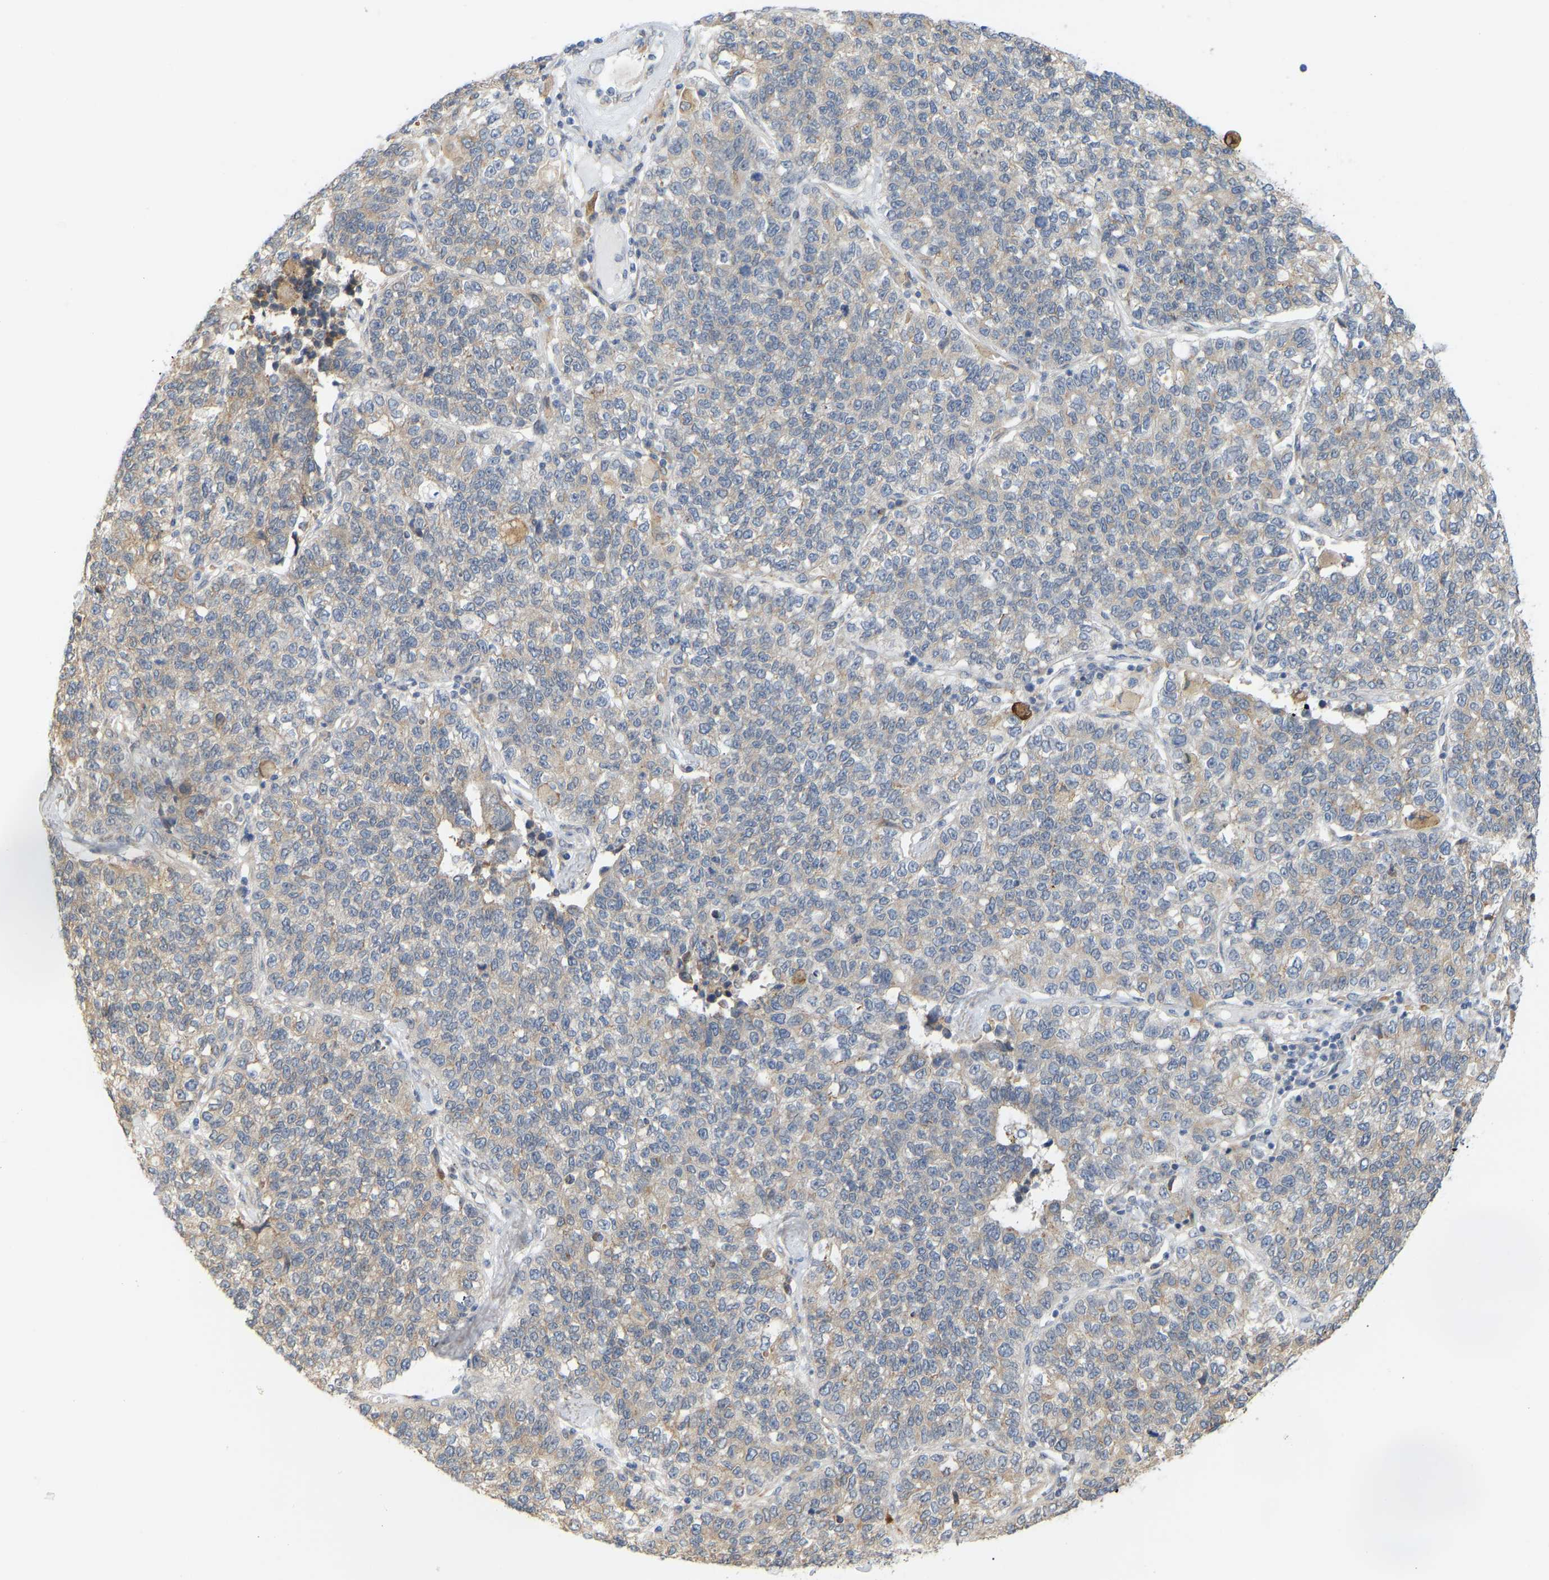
{"staining": {"intensity": "weak", "quantity": "<25%", "location": "cytoplasmic/membranous"}, "tissue": "lung cancer", "cell_type": "Tumor cells", "image_type": "cancer", "snomed": [{"axis": "morphology", "description": "Adenocarcinoma, NOS"}, {"axis": "topography", "description": "Lung"}], "caption": "Micrograph shows no significant protein positivity in tumor cells of lung cancer.", "gene": "BEND3", "patient": {"sex": "male", "age": 49}}